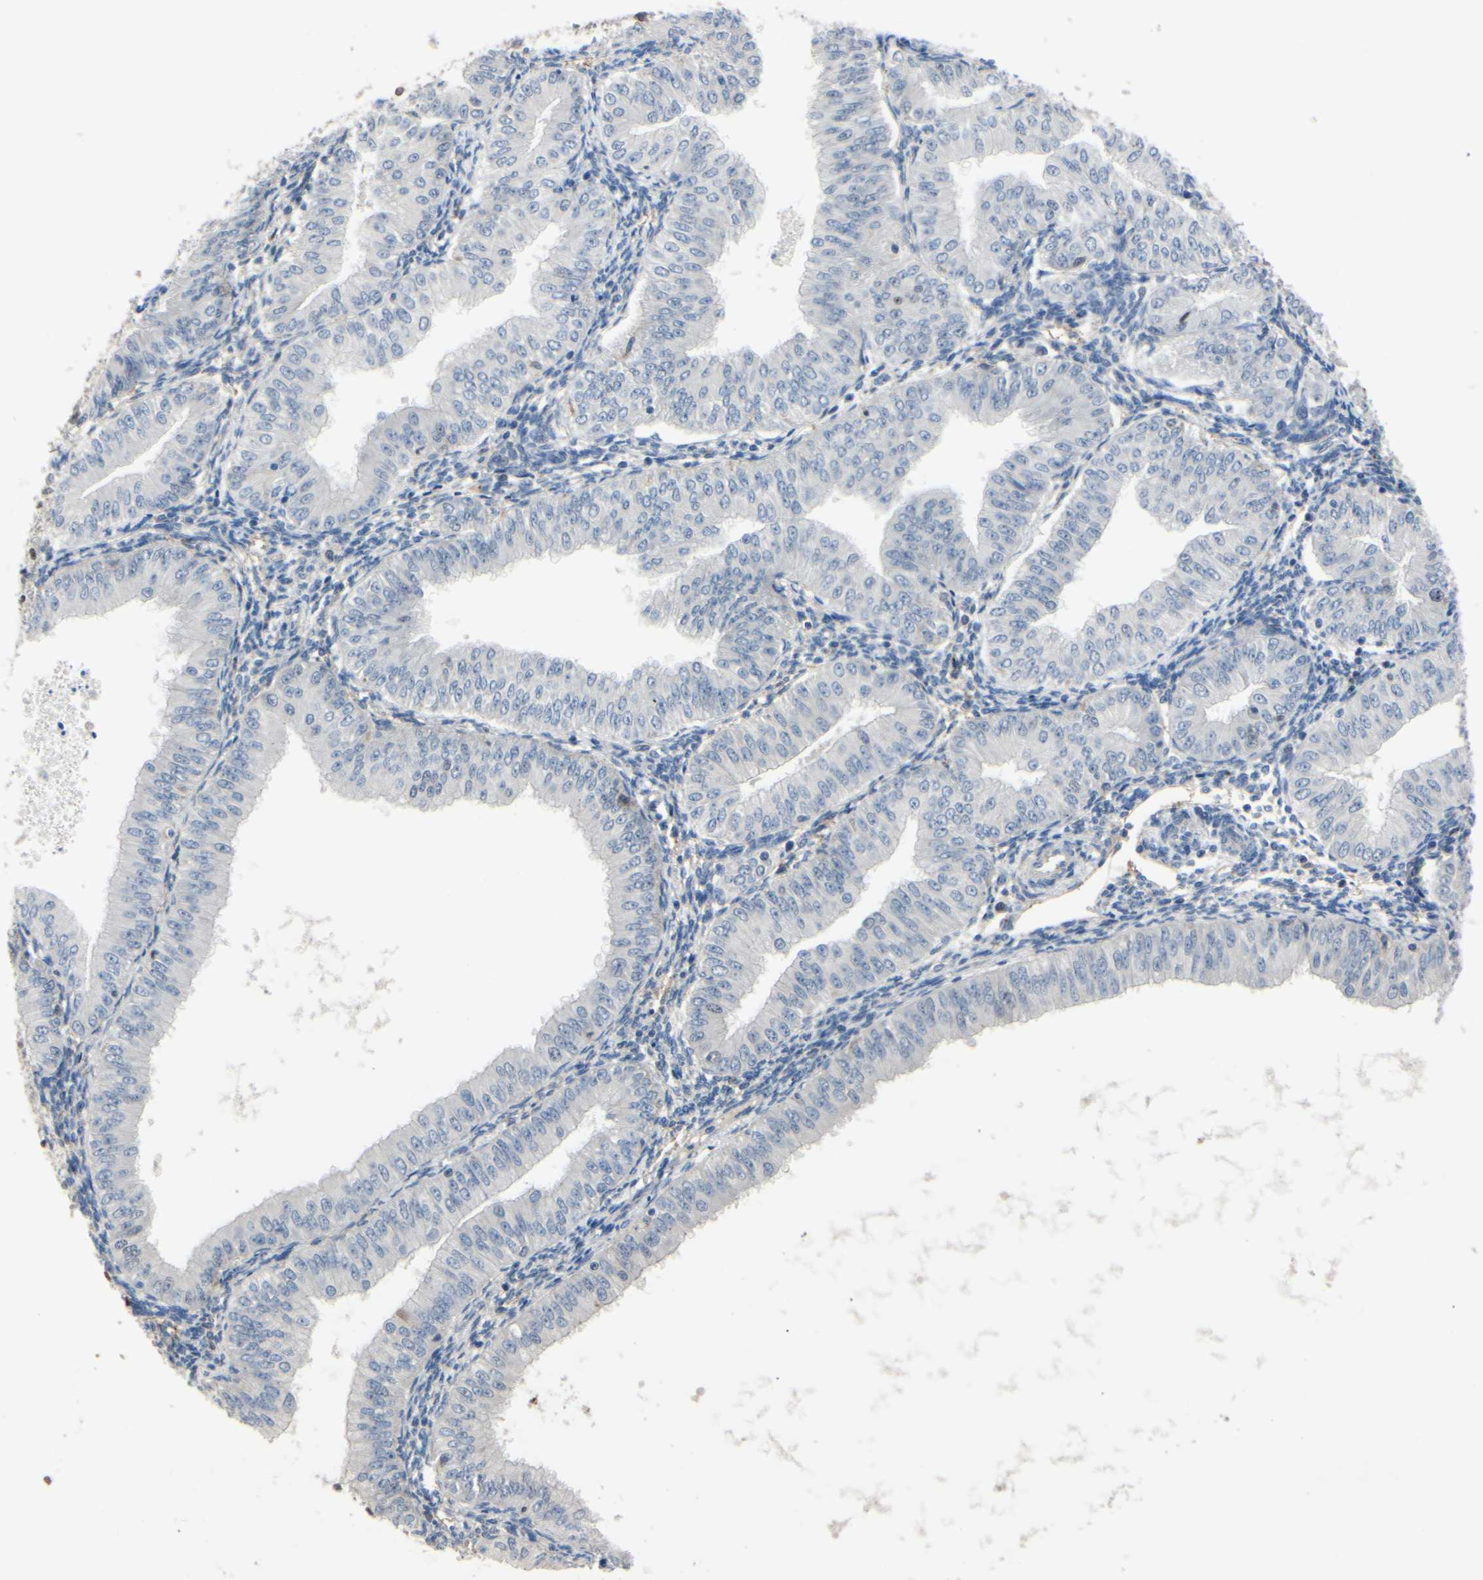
{"staining": {"intensity": "negative", "quantity": "none", "location": "none"}, "tissue": "endometrial cancer", "cell_type": "Tumor cells", "image_type": "cancer", "snomed": [{"axis": "morphology", "description": "Normal tissue, NOS"}, {"axis": "morphology", "description": "Adenocarcinoma, NOS"}, {"axis": "topography", "description": "Endometrium"}], "caption": "DAB immunohistochemical staining of human endometrial cancer shows no significant staining in tumor cells. (DAB immunohistochemistry (IHC) with hematoxylin counter stain).", "gene": "LHX9", "patient": {"sex": "female", "age": 53}}